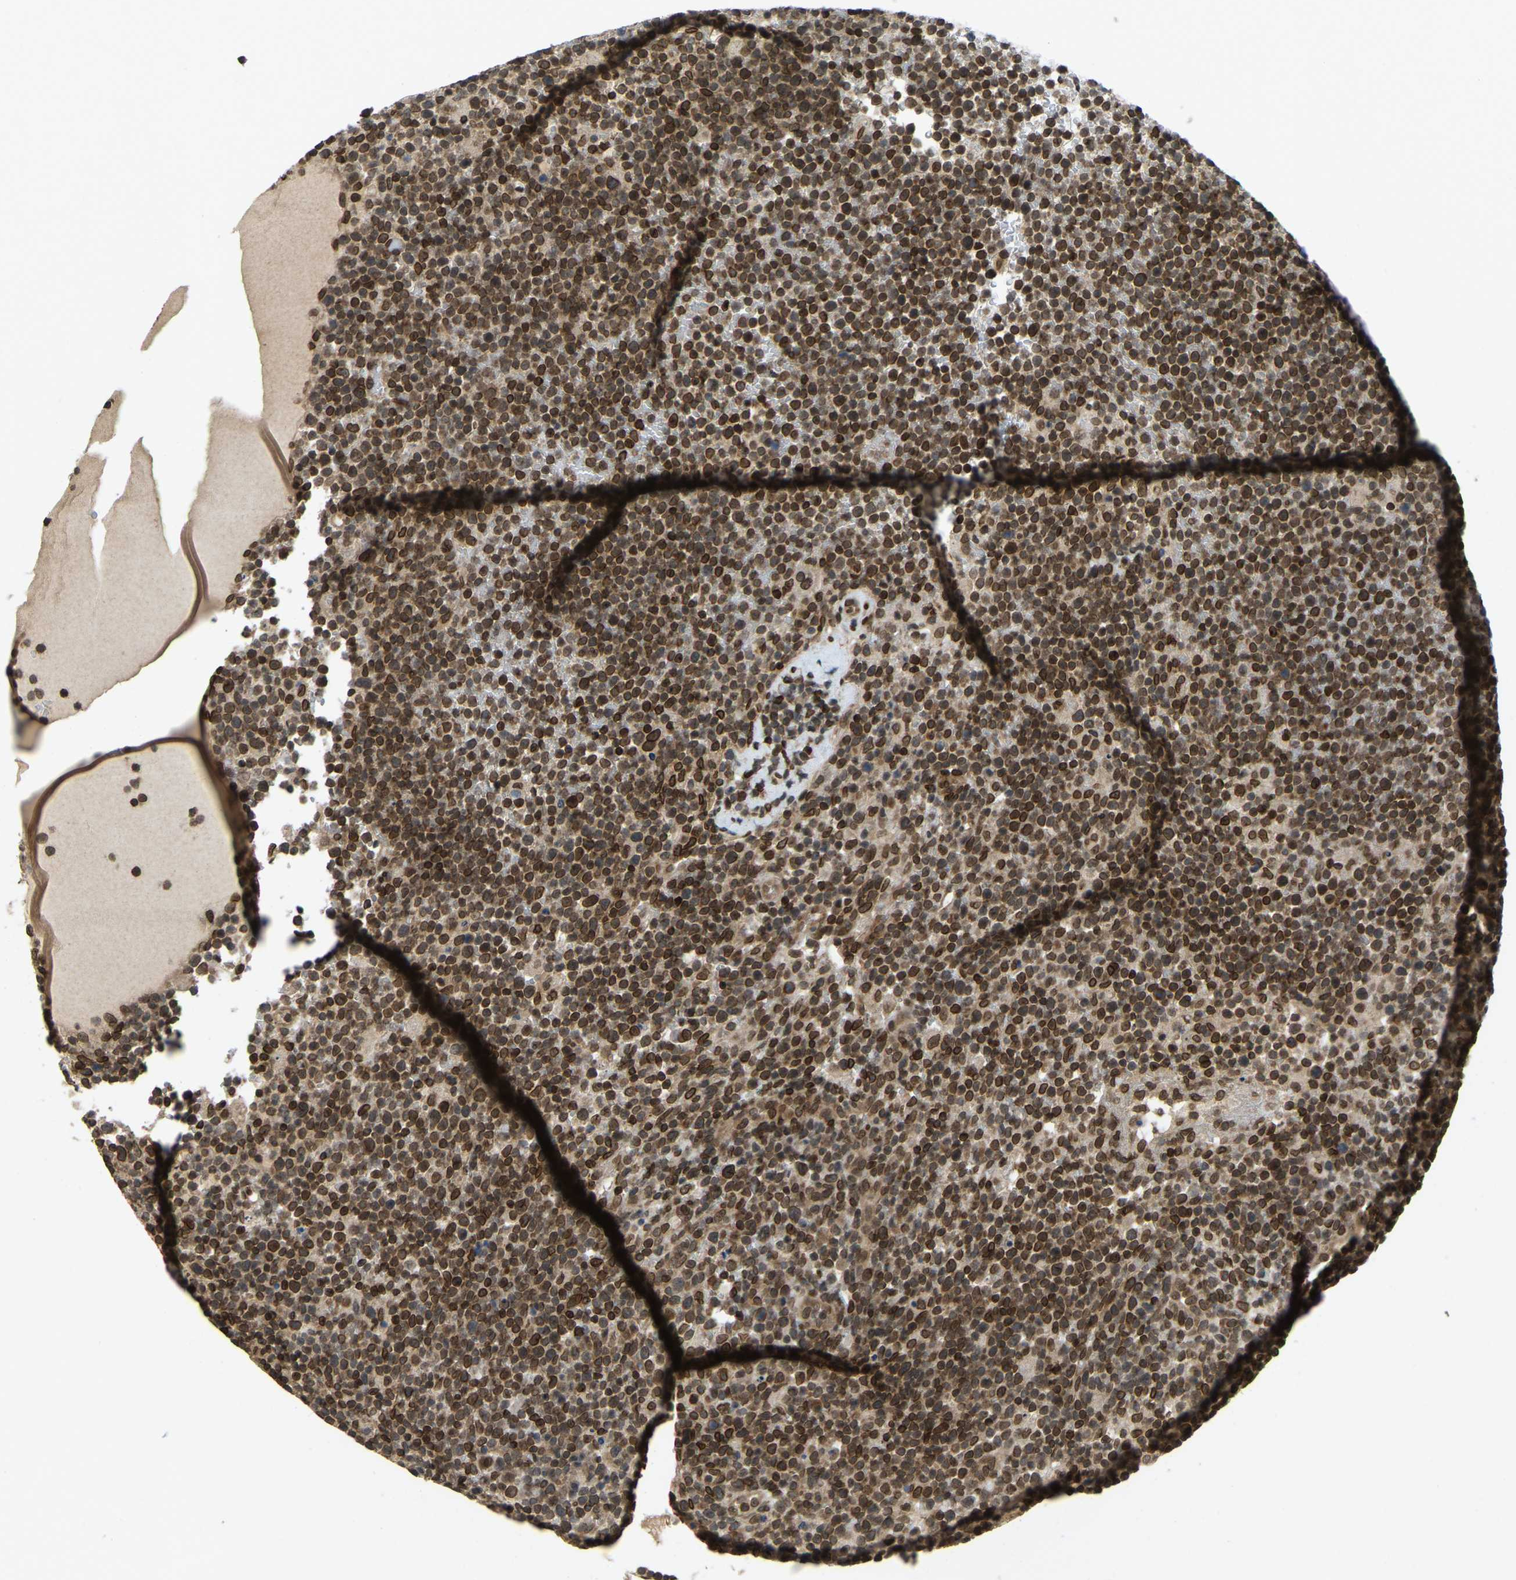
{"staining": {"intensity": "moderate", "quantity": ">75%", "location": "cytoplasmic/membranous,nuclear"}, "tissue": "lymphoma", "cell_type": "Tumor cells", "image_type": "cancer", "snomed": [{"axis": "morphology", "description": "Malignant lymphoma, non-Hodgkin's type, High grade"}, {"axis": "topography", "description": "Lymph node"}], "caption": "Immunohistochemistry (IHC) photomicrograph of high-grade malignant lymphoma, non-Hodgkin's type stained for a protein (brown), which displays medium levels of moderate cytoplasmic/membranous and nuclear positivity in about >75% of tumor cells.", "gene": "SYNE1", "patient": {"sex": "male", "age": 61}}